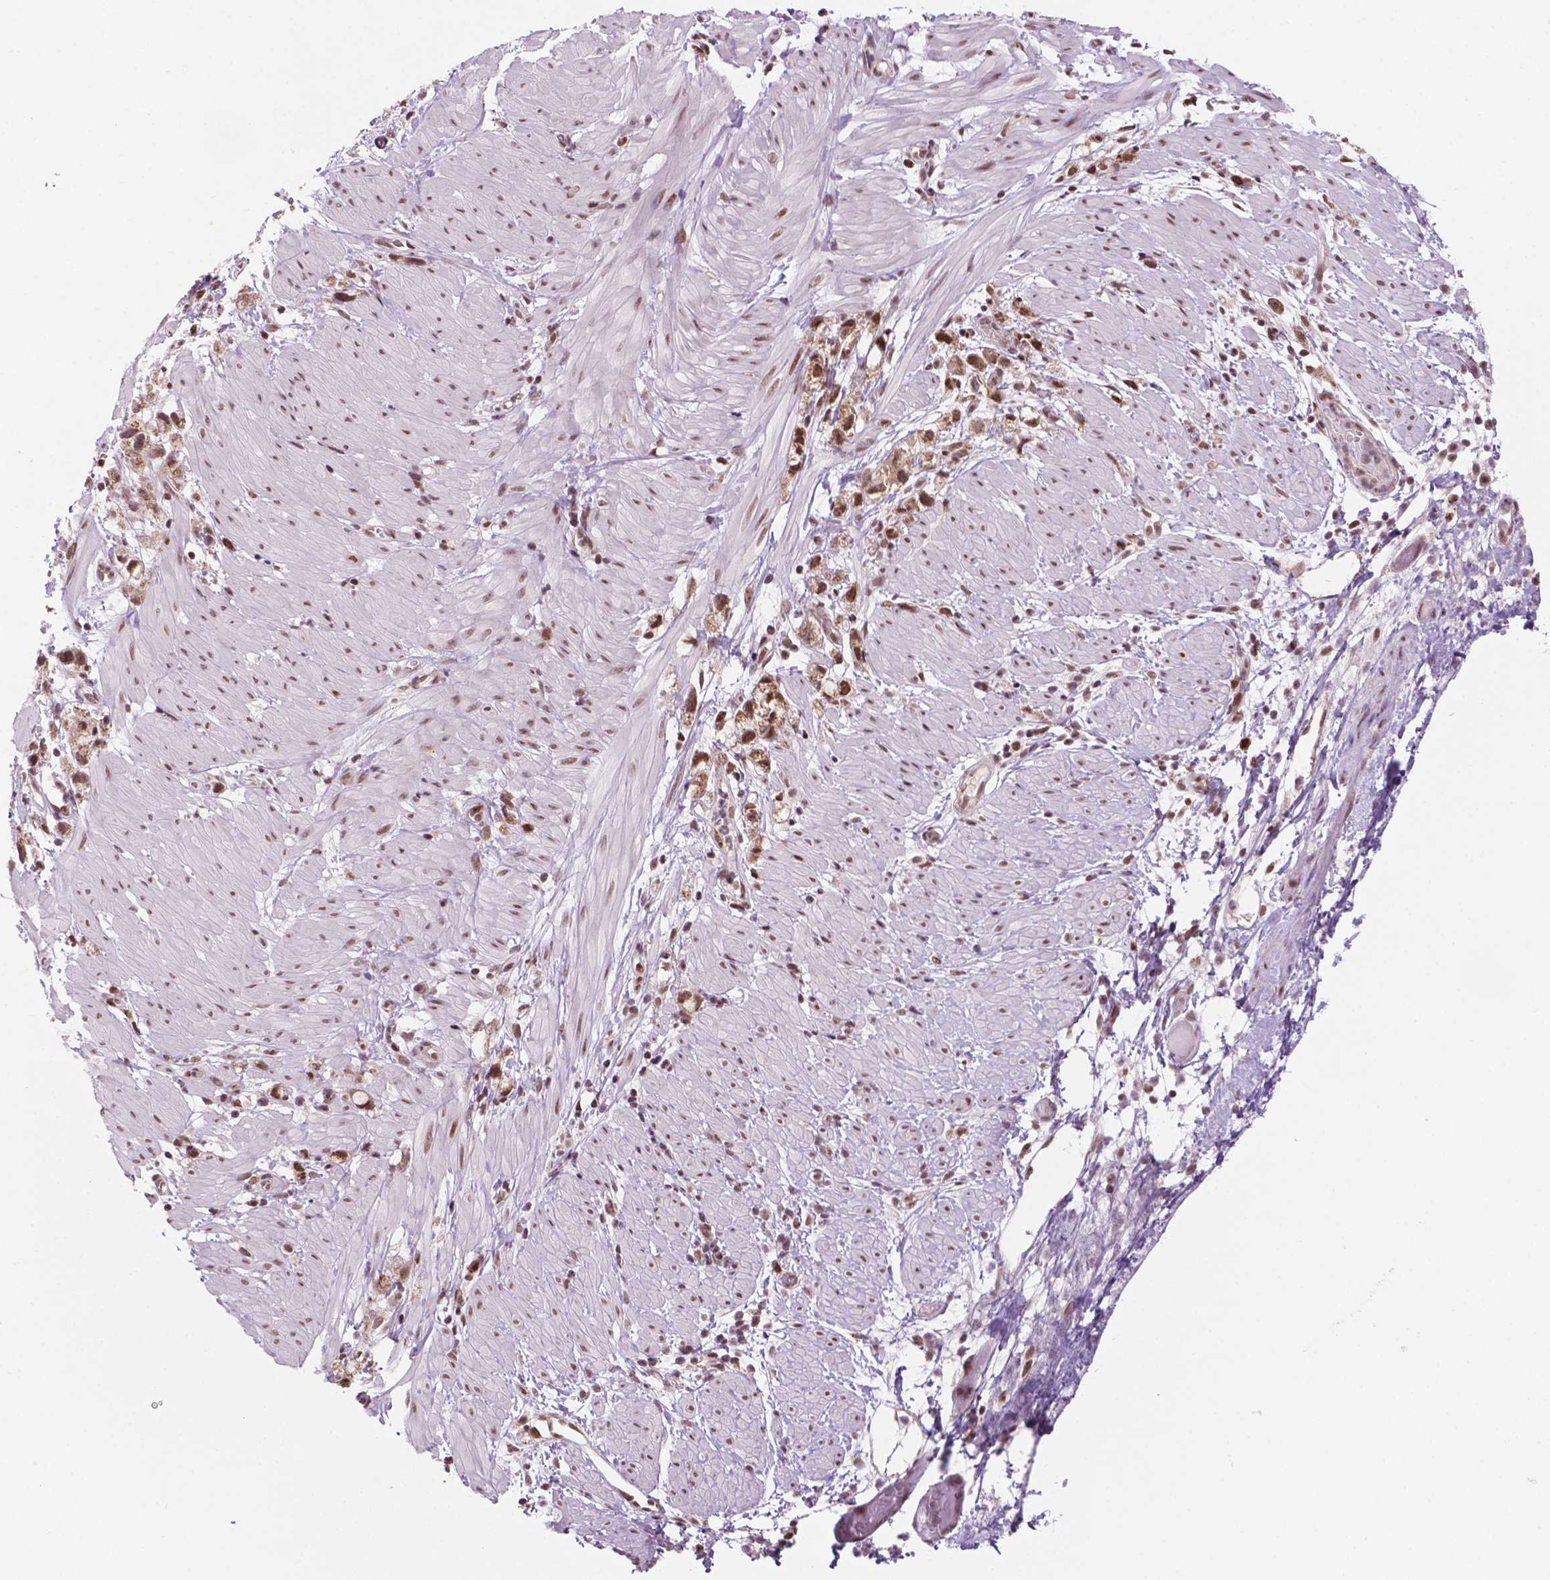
{"staining": {"intensity": "moderate", "quantity": ">75%", "location": "nuclear"}, "tissue": "stomach cancer", "cell_type": "Tumor cells", "image_type": "cancer", "snomed": [{"axis": "morphology", "description": "Adenocarcinoma, NOS"}, {"axis": "topography", "description": "Stomach"}], "caption": "A medium amount of moderate nuclear positivity is present in about >75% of tumor cells in stomach cancer tissue. Using DAB (brown) and hematoxylin (blue) stains, captured at high magnification using brightfield microscopy.", "gene": "PER2", "patient": {"sex": "female", "age": 59}}